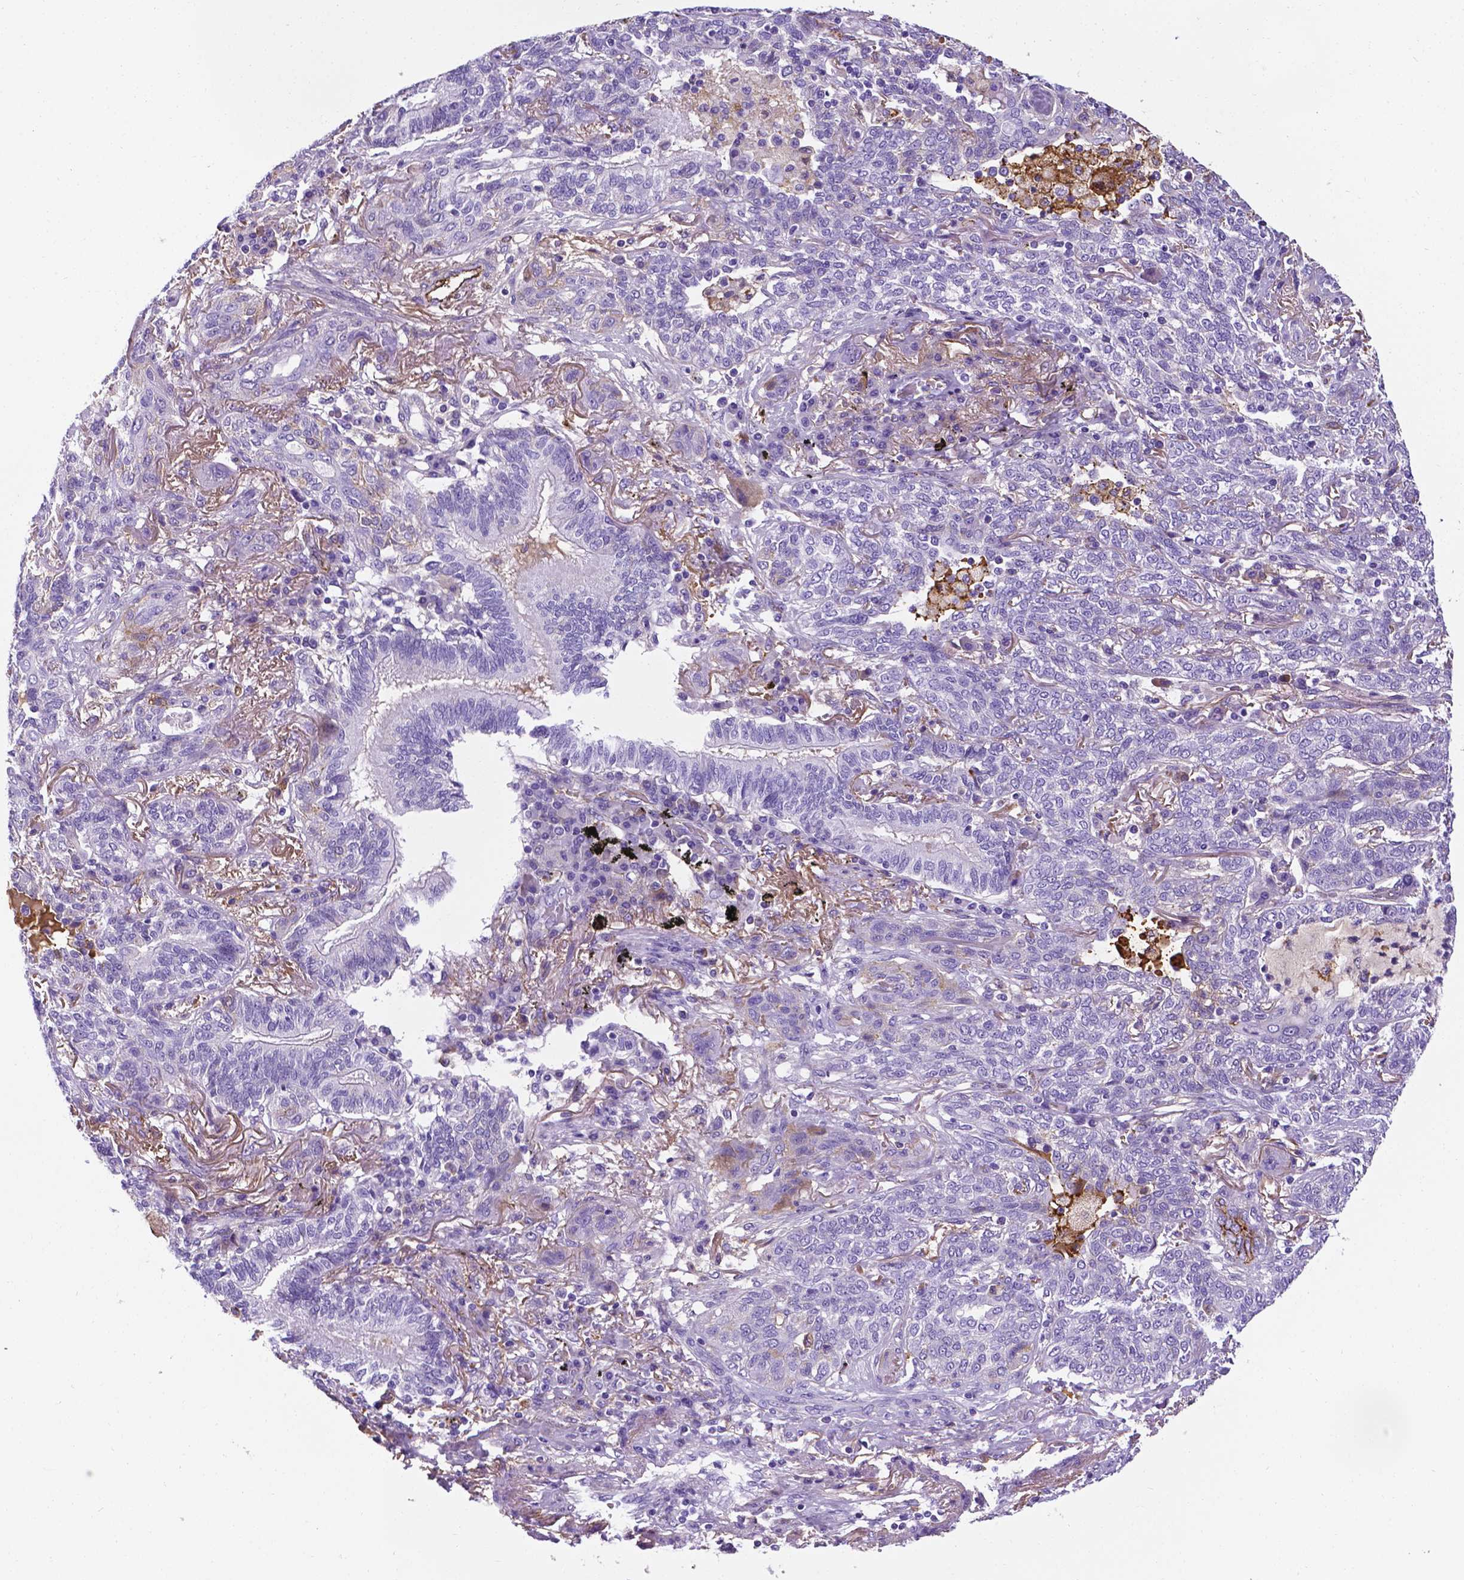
{"staining": {"intensity": "negative", "quantity": "none", "location": "none"}, "tissue": "lung cancer", "cell_type": "Tumor cells", "image_type": "cancer", "snomed": [{"axis": "morphology", "description": "Squamous cell carcinoma, NOS"}, {"axis": "topography", "description": "Lung"}], "caption": "DAB immunohistochemical staining of human squamous cell carcinoma (lung) shows no significant positivity in tumor cells. (Stains: DAB (3,3'-diaminobenzidine) immunohistochemistry (IHC) with hematoxylin counter stain, Microscopy: brightfield microscopy at high magnification).", "gene": "APOE", "patient": {"sex": "female", "age": 70}}